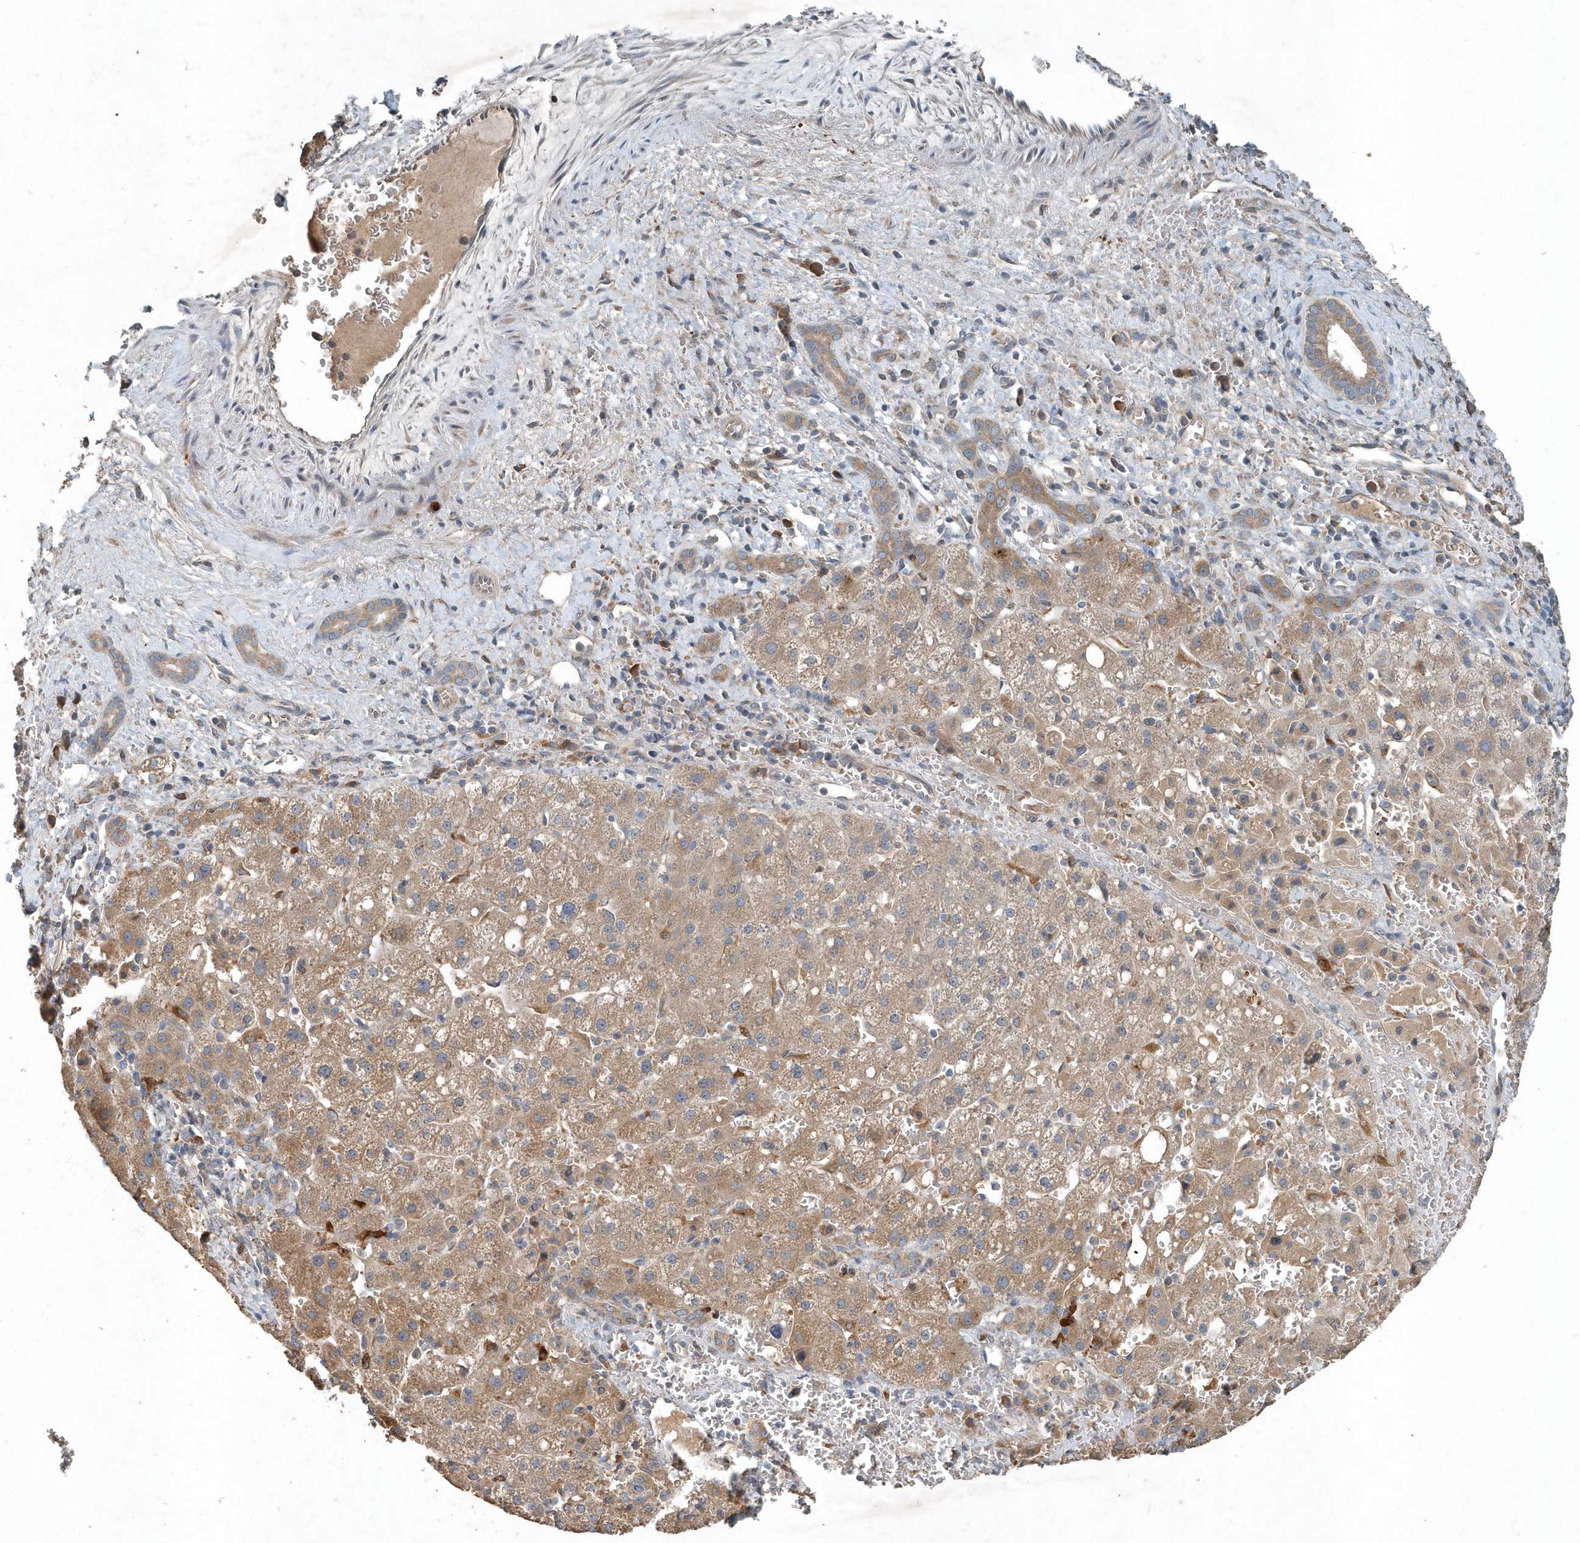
{"staining": {"intensity": "moderate", "quantity": ">75%", "location": "cytoplasmic/membranous"}, "tissue": "liver cancer", "cell_type": "Tumor cells", "image_type": "cancer", "snomed": [{"axis": "morphology", "description": "Carcinoma, Hepatocellular, NOS"}, {"axis": "topography", "description": "Liver"}], "caption": "This image shows immunohistochemistry staining of human liver cancer (hepatocellular carcinoma), with medium moderate cytoplasmic/membranous positivity in approximately >75% of tumor cells.", "gene": "SCFD2", "patient": {"sex": "male", "age": 57}}